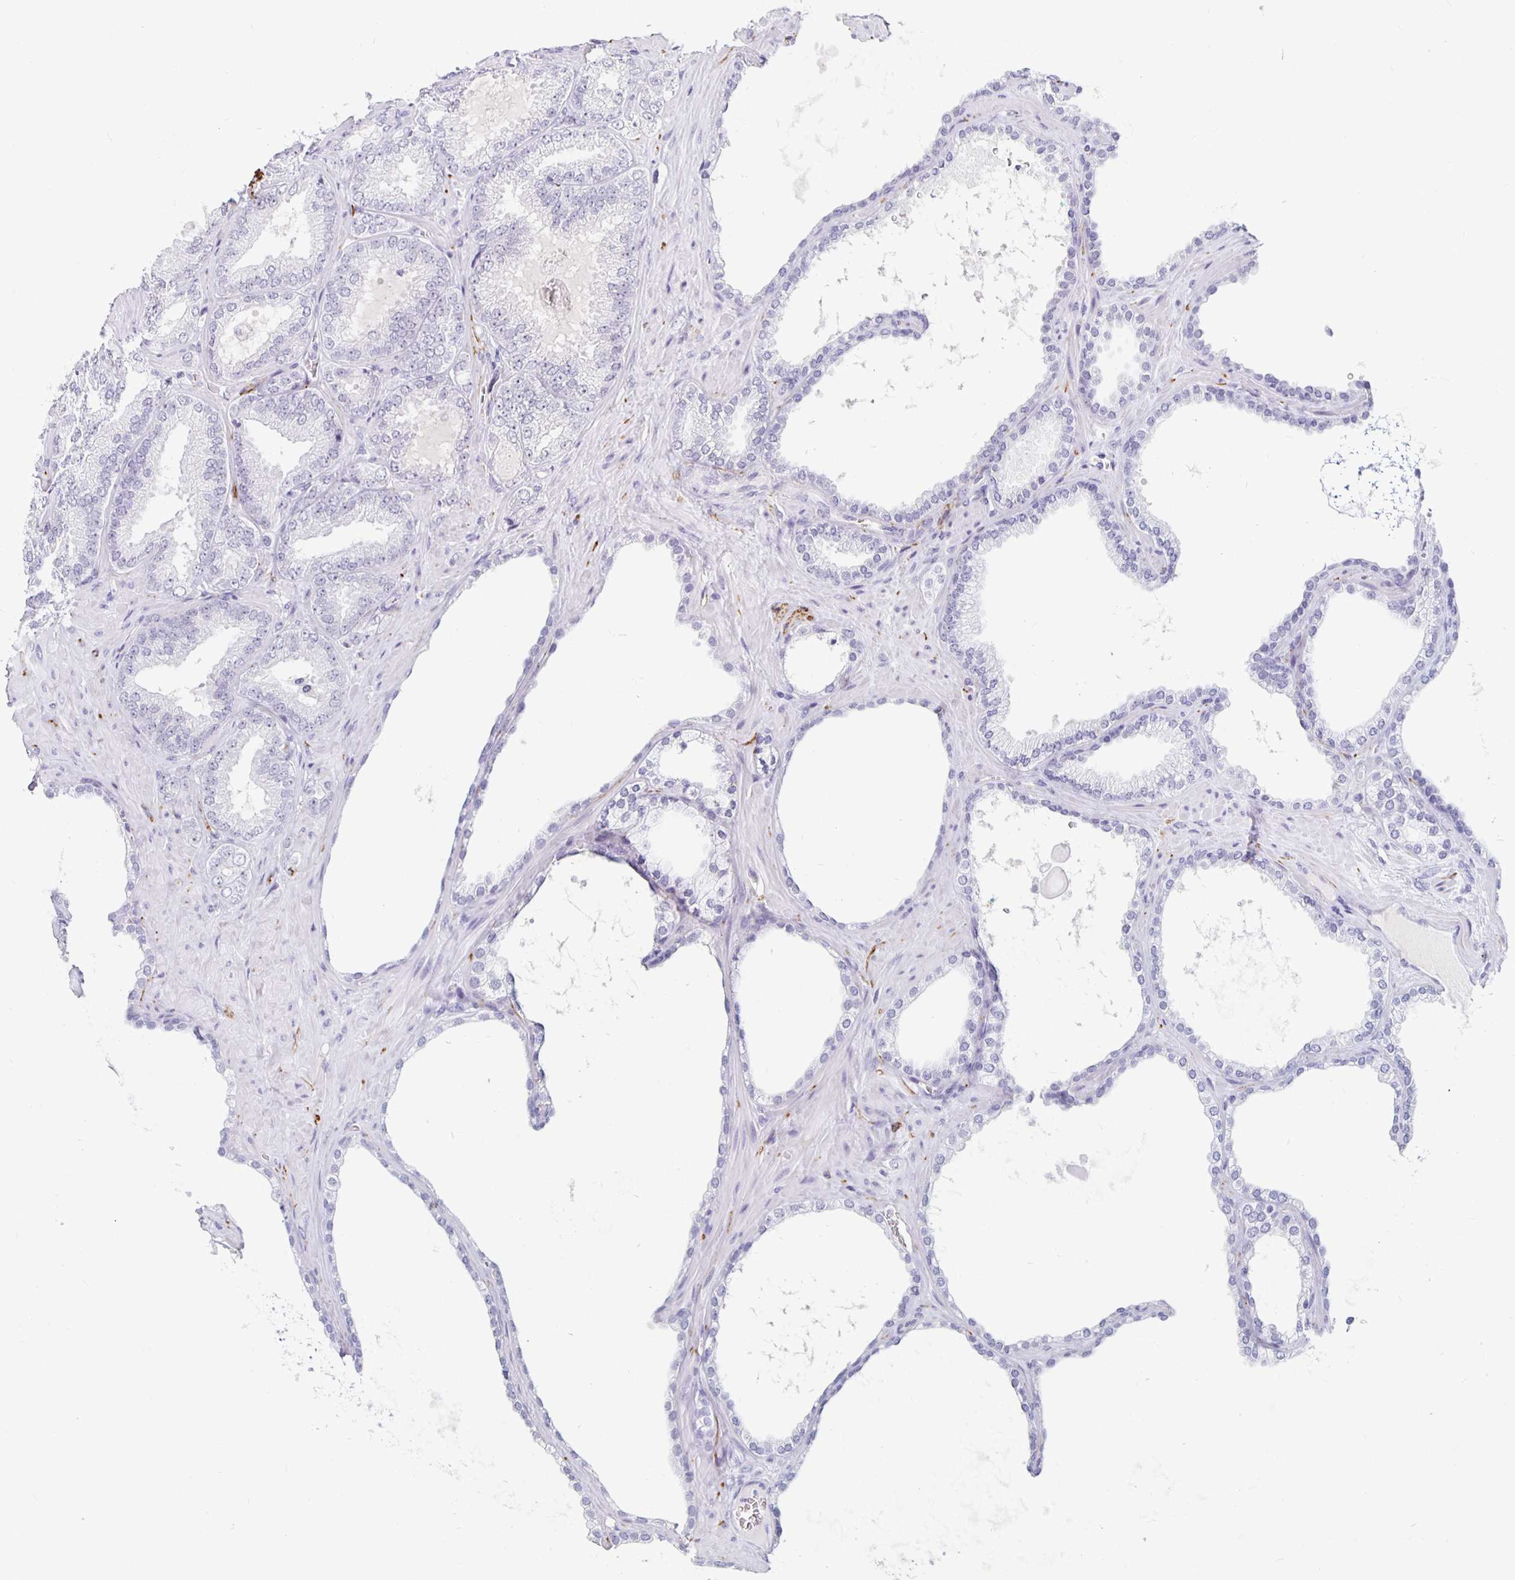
{"staining": {"intensity": "negative", "quantity": "none", "location": "none"}, "tissue": "prostate cancer", "cell_type": "Tumor cells", "image_type": "cancer", "snomed": [{"axis": "morphology", "description": "Adenocarcinoma, High grade"}, {"axis": "topography", "description": "Prostate"}], "caption": "Immunohistochemical staining of prostate cancer (high-grade adenocarcinoma) reveals no significant staining in tumor cells.", "gene": "KCNQ2", "patient": {"sex": "male", "age": 68}}